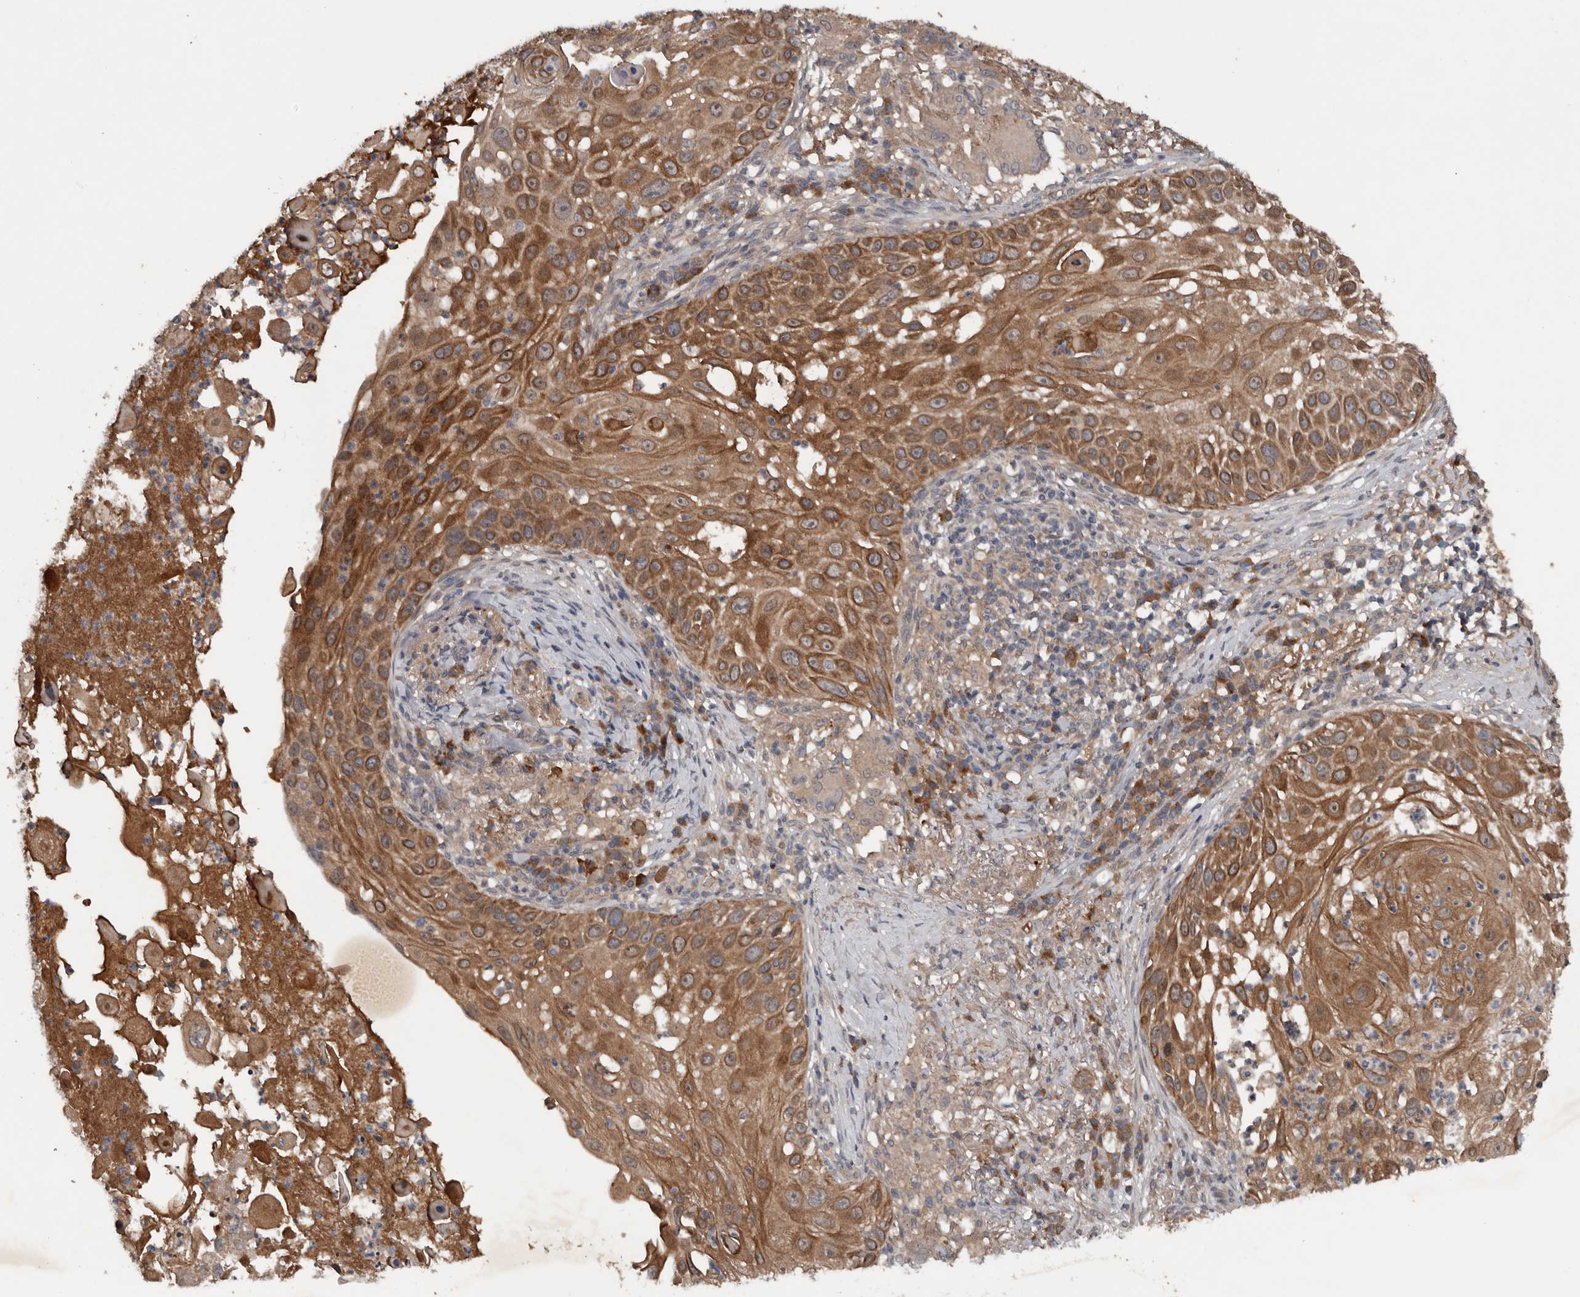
{"staining": {"intensity": "strong", "quantity": ">75%", "location": "cytoplasmic/membranous"}, "tissue": "skin cancer", "cell_type": "Tumor cells", "image_type": "cancer", "snomed": [{"axis": "morphology", "description": "Squamous cell carcinoma, NOS"}, {"axis": "topography", "description": "Skin"}], "caption": "Human squamous cell carcinoma (skin) stained for a protein (brown) demonstrates strong cytoplasmic/membranous positive staining in about >75% of tumor cells.", "gene": "DNAJB4", "patient": {"sex": "female", "age": 44}}